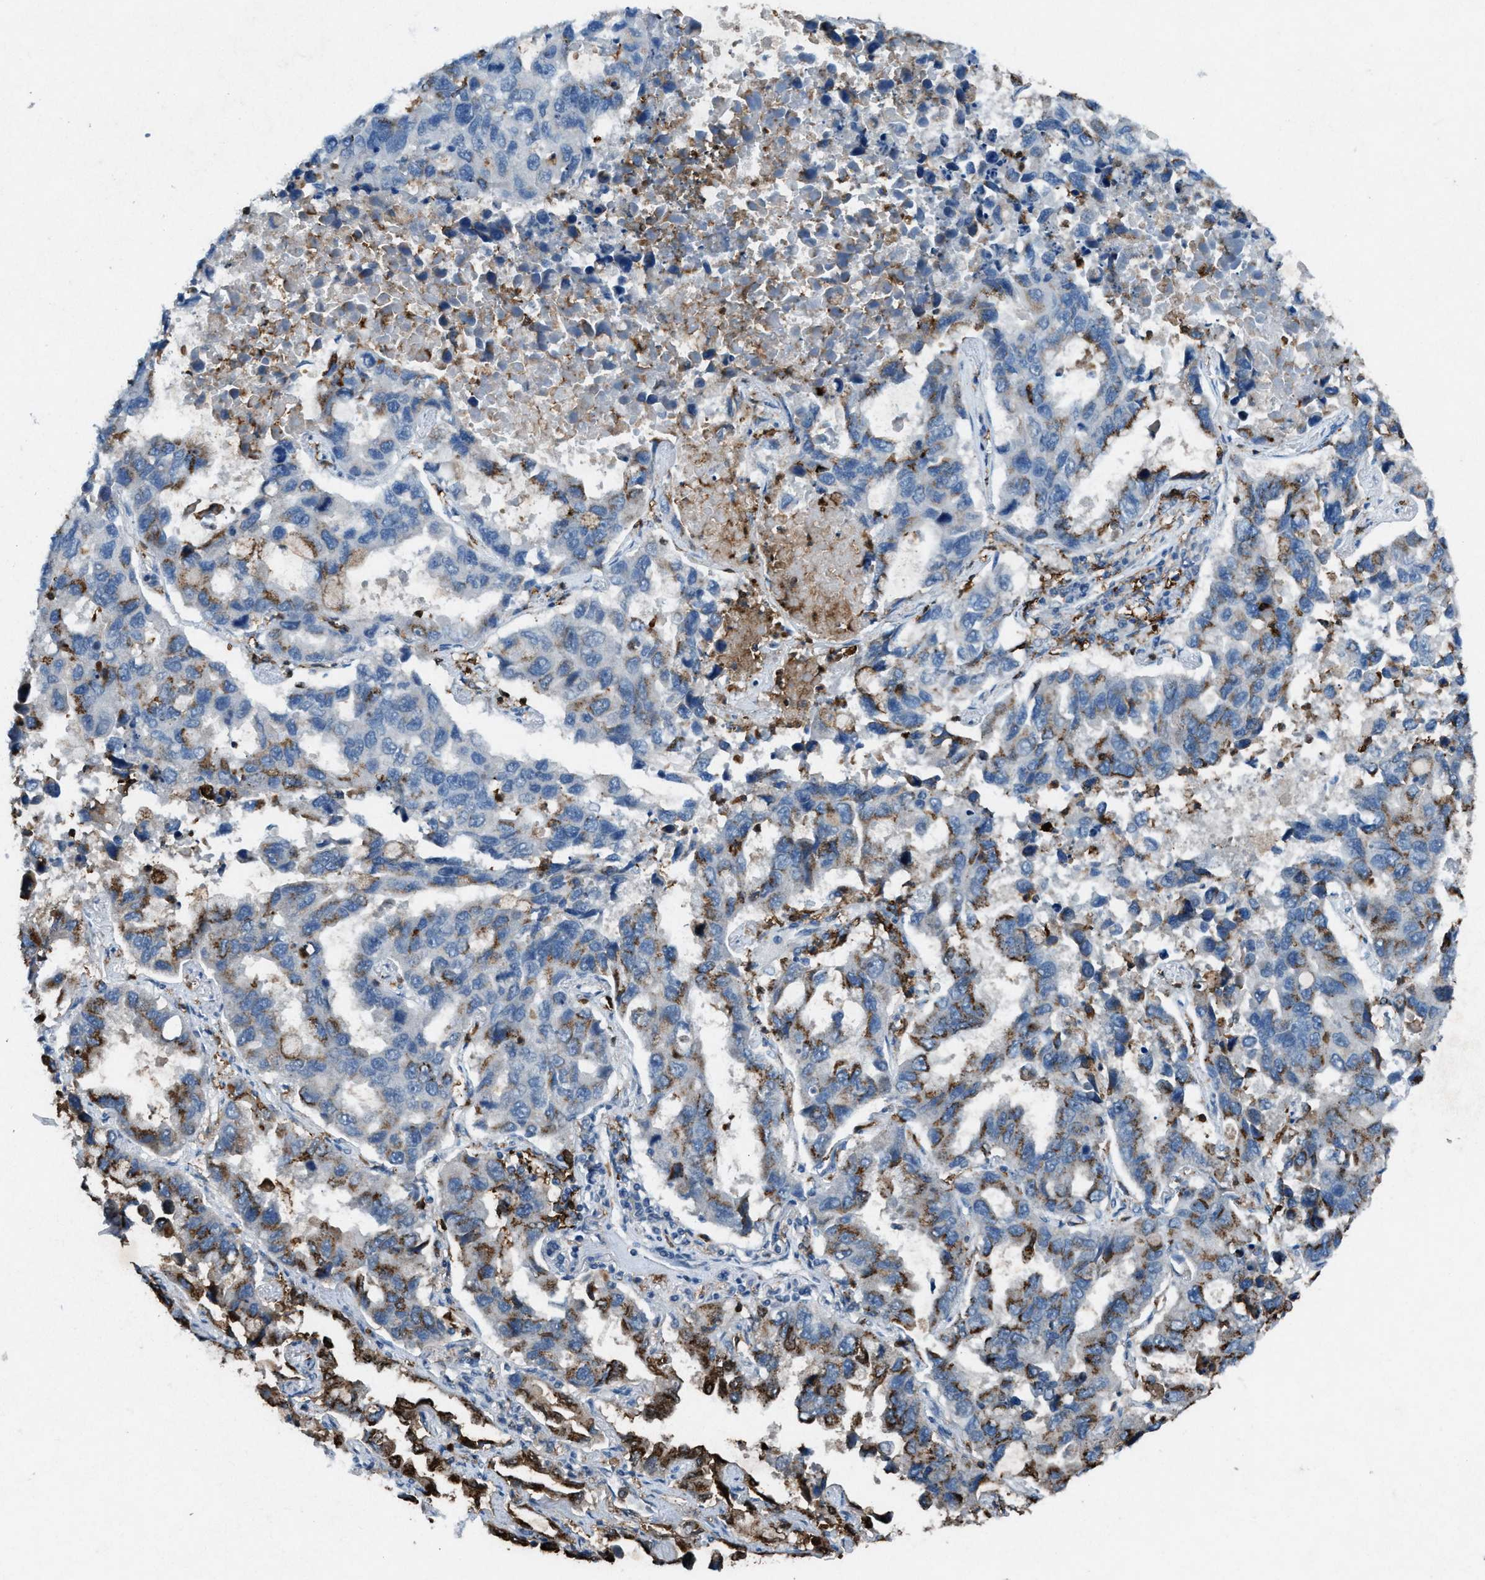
{"staining": {"intensity": "moderate", "quantity": "25%-75%", "location": "cytoplasmic/membranous"}, "tissue": "lung cancer", "cell_type": "Tumor cells", "image_type": "cancer", "snomed": [{"axis": "morphology", "description": "Adenocarcinoma, NOS"}, {"axis": "topography", "description": "Lung"}], "caption": "Lung adenocarcinoma was stained to show a protein in brown. There is medium levels of moderate cytoplasmic/membranous expression in about 25%-75% of tumor cells. (DAB (3,3'-diaminobenzidine) = brown stain, brightfield microscopy at high magnification).", "gene": "FCER1G", "patient": {"sex": "male", "age": 64}}